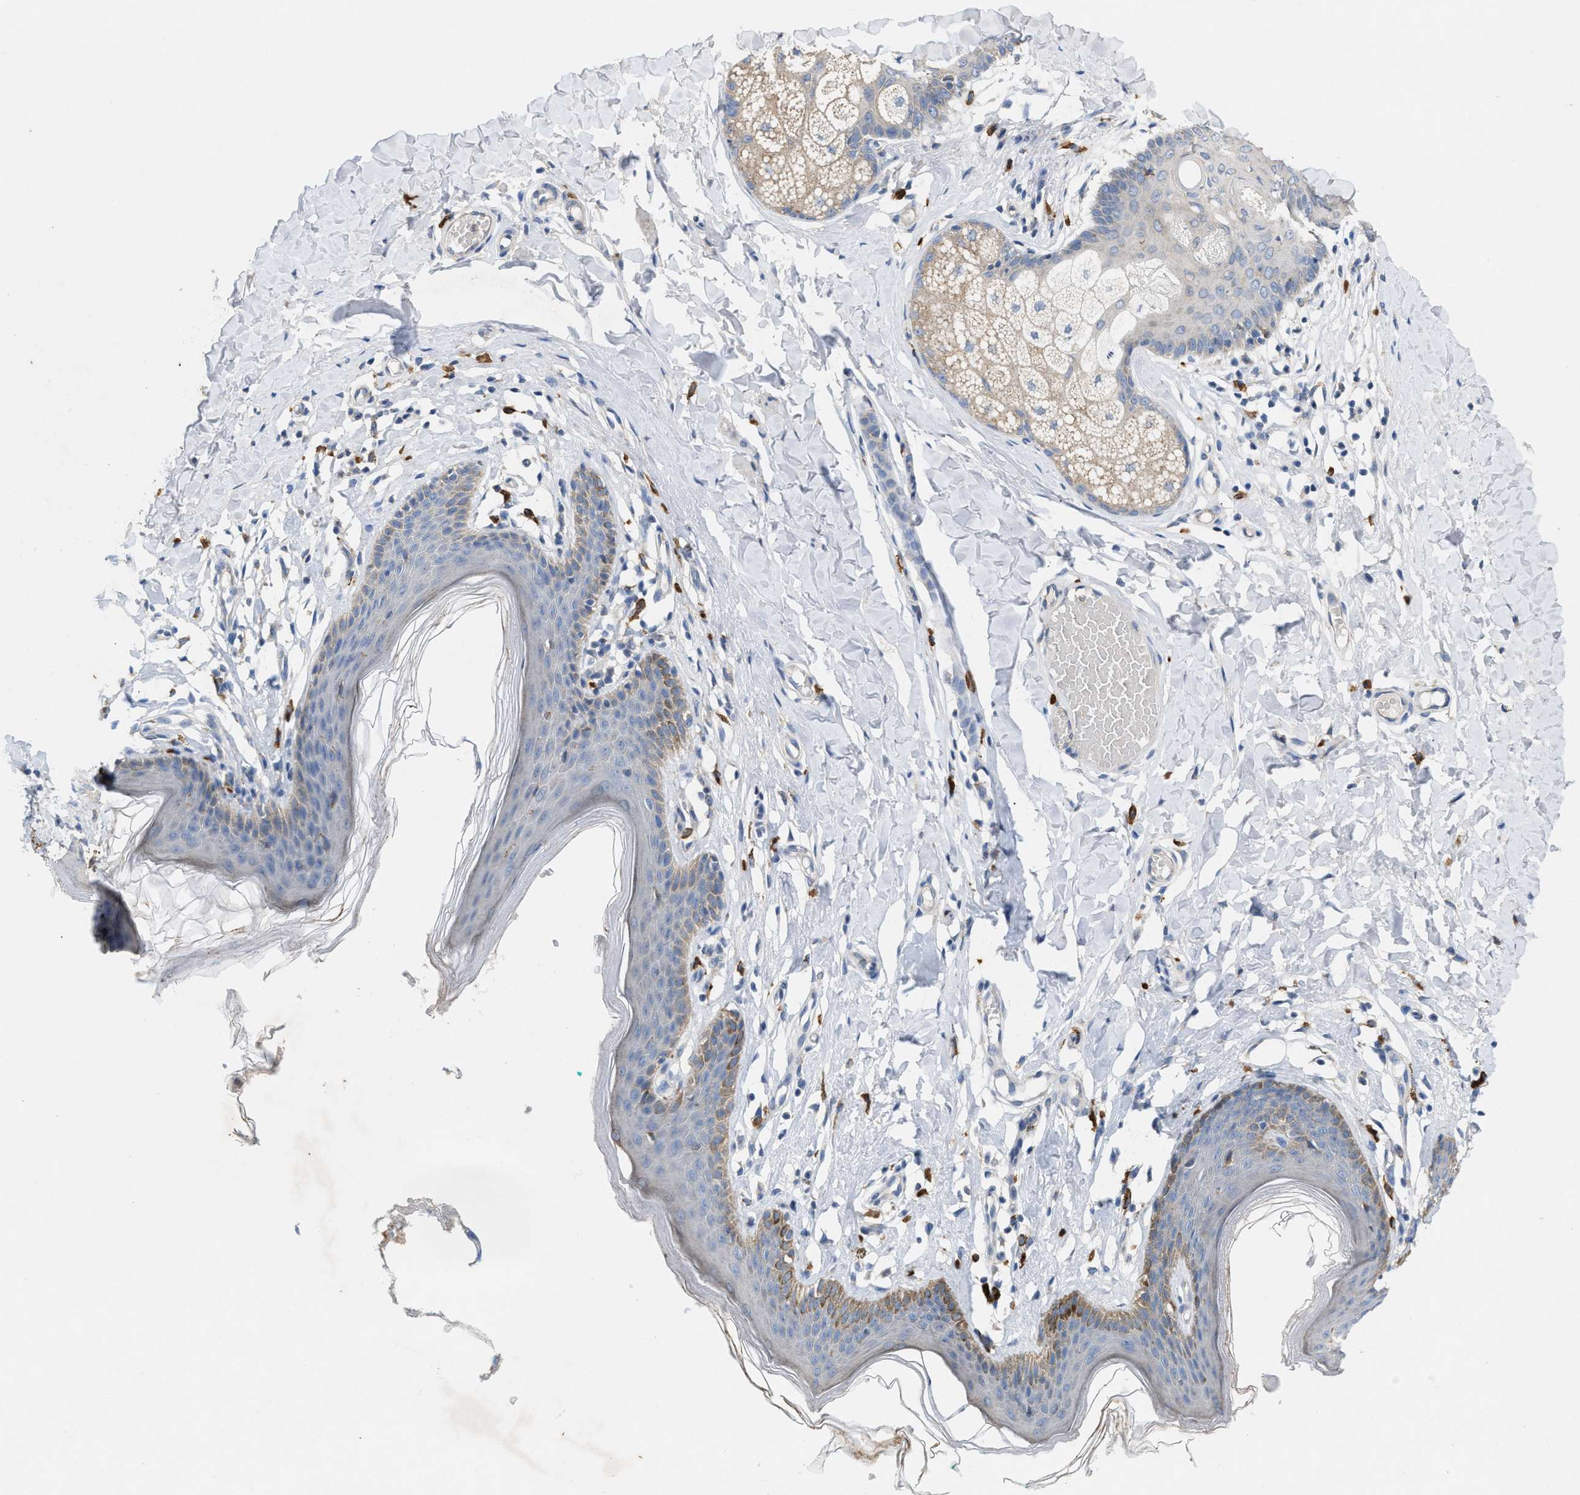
{"staining": {"intensity": "moderate", "quantity": "<25%", "location": "cytoplasmic/membranous"}, "tissue": "skin", "cell_type": "Epidermal cells", "image_type": "normal", "snomed": [{"axis": "morphology", "description": "Normal tissue, NOS"}, {"axis": "topography", "description": "Vulva"}], "caption": "Protein expression analysis of benign skin displays moderate cytoplasmic/membranous staining in approximately <25% of epidermal cells.", "gene": "DYNC2I1", "patient": {"sex": "female", "age": 66}}